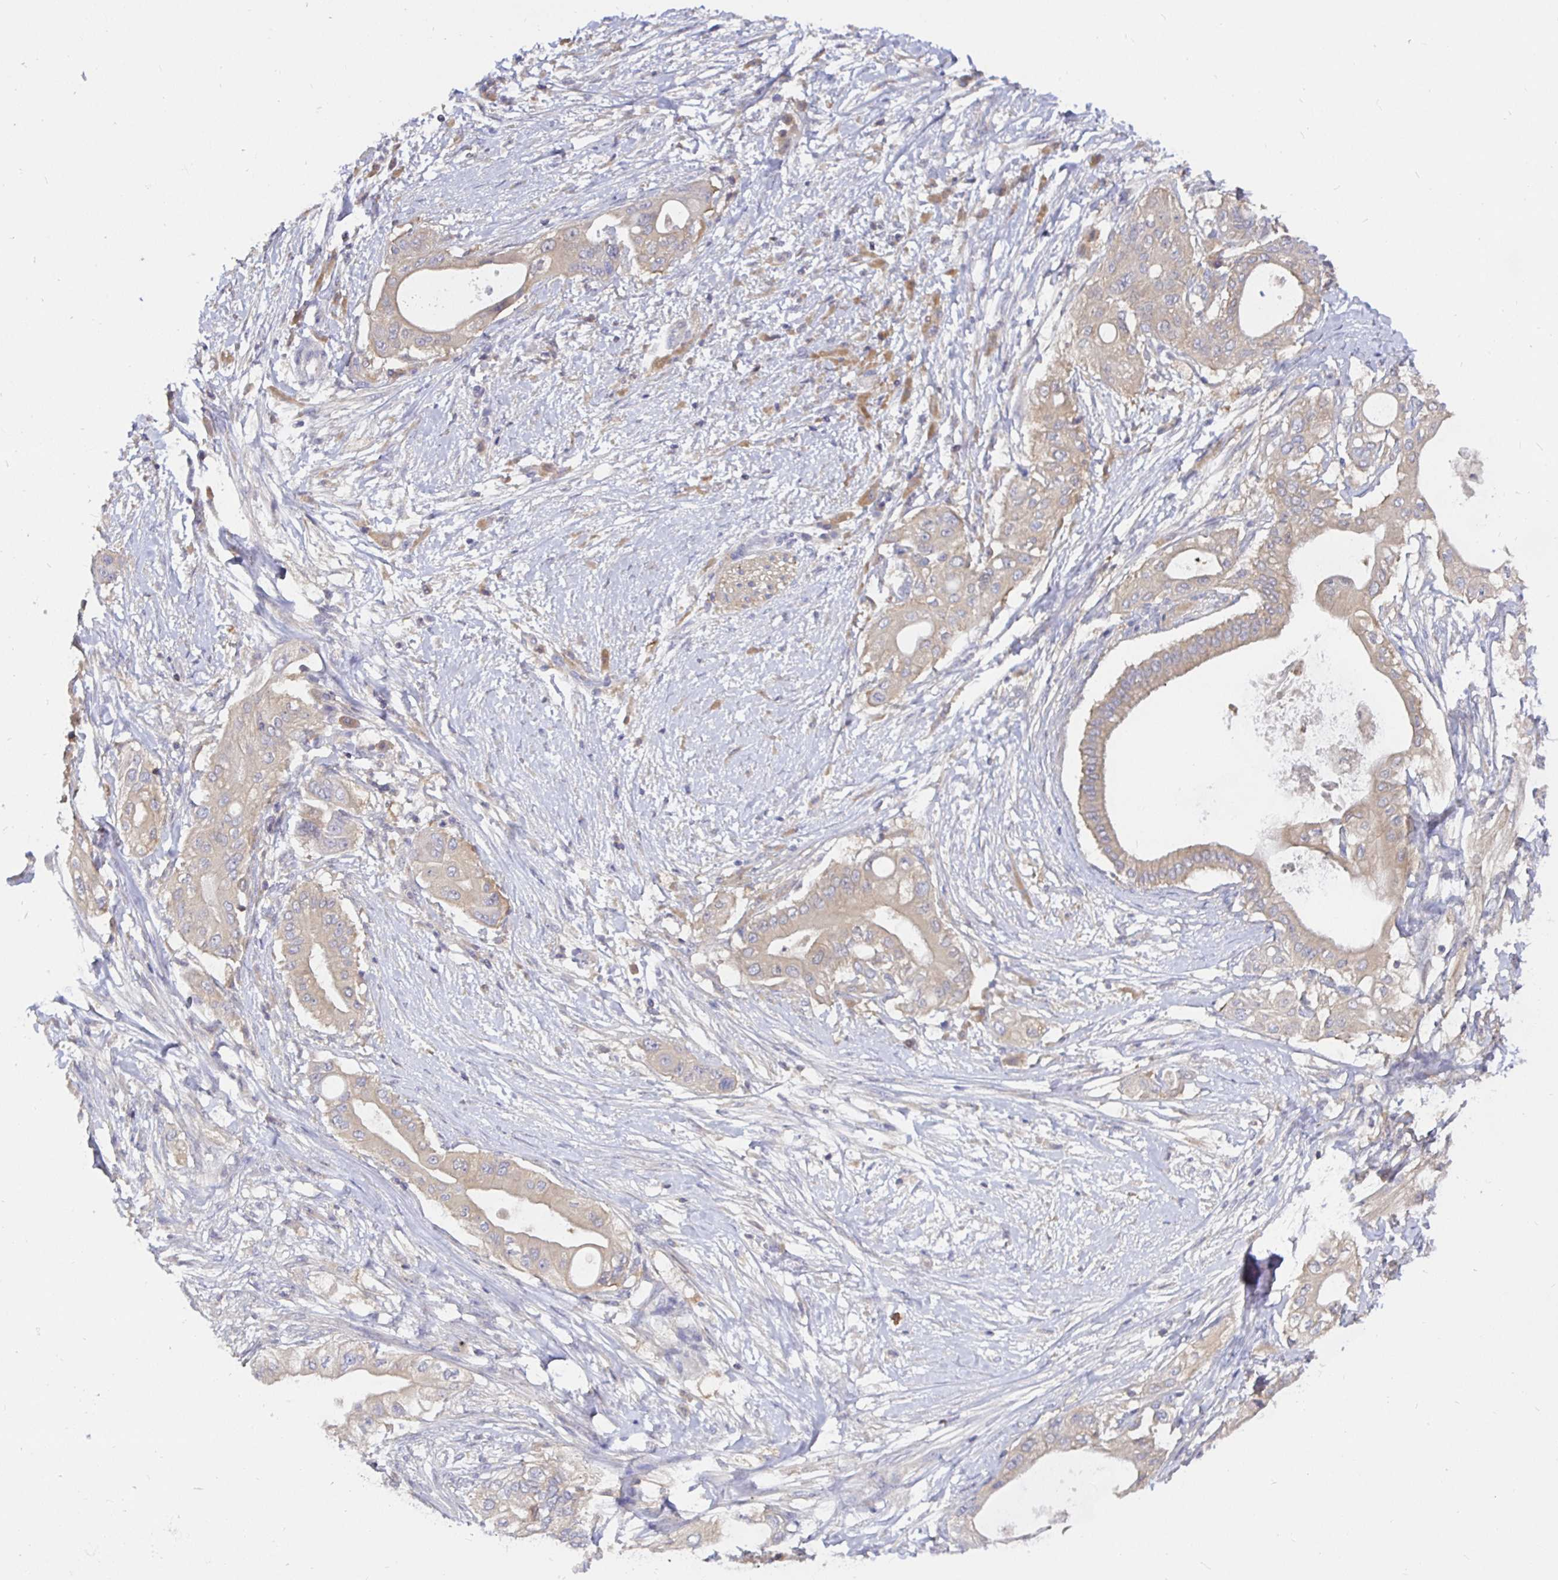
{"staining": {"intensity": "weak", "quantity": "<25%", "location": "cytoplasmic/membranous"}, "tissue": "pancreatic cancer", "cell_type": "Tumor cells", "image_type": "cancer", "snomed": [{"axis": "morphology", "description": "Adenocarcinoma, NOS"}, {"axis": "topography", "description": "Pancreas"}], "caption": "Immunohistochemistry micrograph of neoplastic tissue: pancreatic cancer (adenocarcinoma) stained with DAB exhibits no significant protein expression in tumor cells. (DAB (3,3'-diaminobenzidine) IHC with hematoxylin counter stain).", "gene": "KIF21A", "patient": {"sex": "male", "age": 68}}